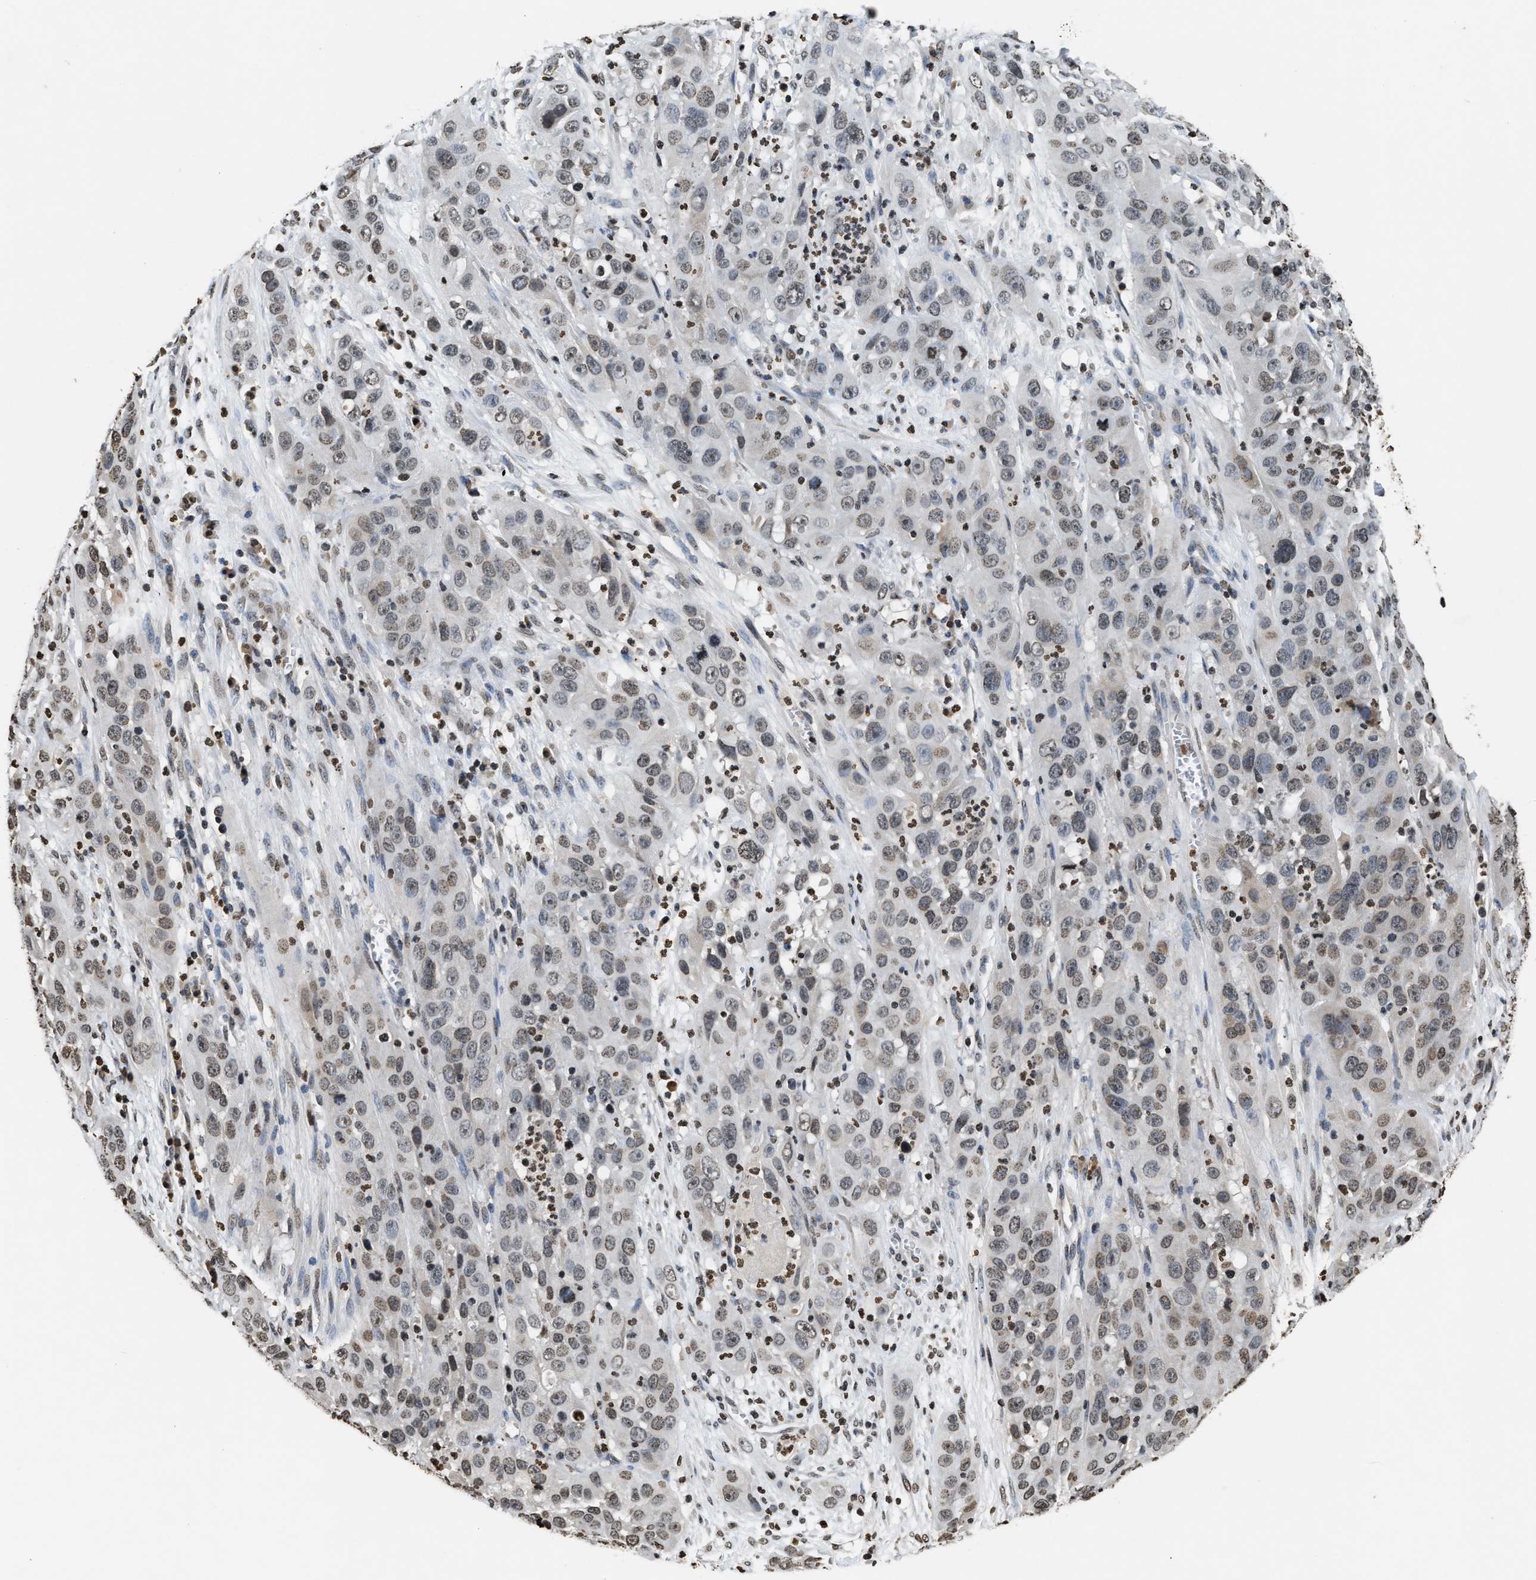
{"staining": {"intensity": "weak", "quantity": ">75%", "location": "nuclear"}, "tissue": "cervical cancer", "cell_type": "Tumor cells", "image_type": "cancer", "snomed": [{"axis": "morphology", "description": "Squamous cell carcinoma, NOS"}, {"axis": "topography", "description": "Cervix"}], "caption": "This image demonstrates immunohistochemistry (IHC) staining of human cervical cancer, with low weak nuclear staining in approximately >75% of tumor cells.", "gene": "DNASE1L3", "patient": {"sex": "female", "age": 32}}